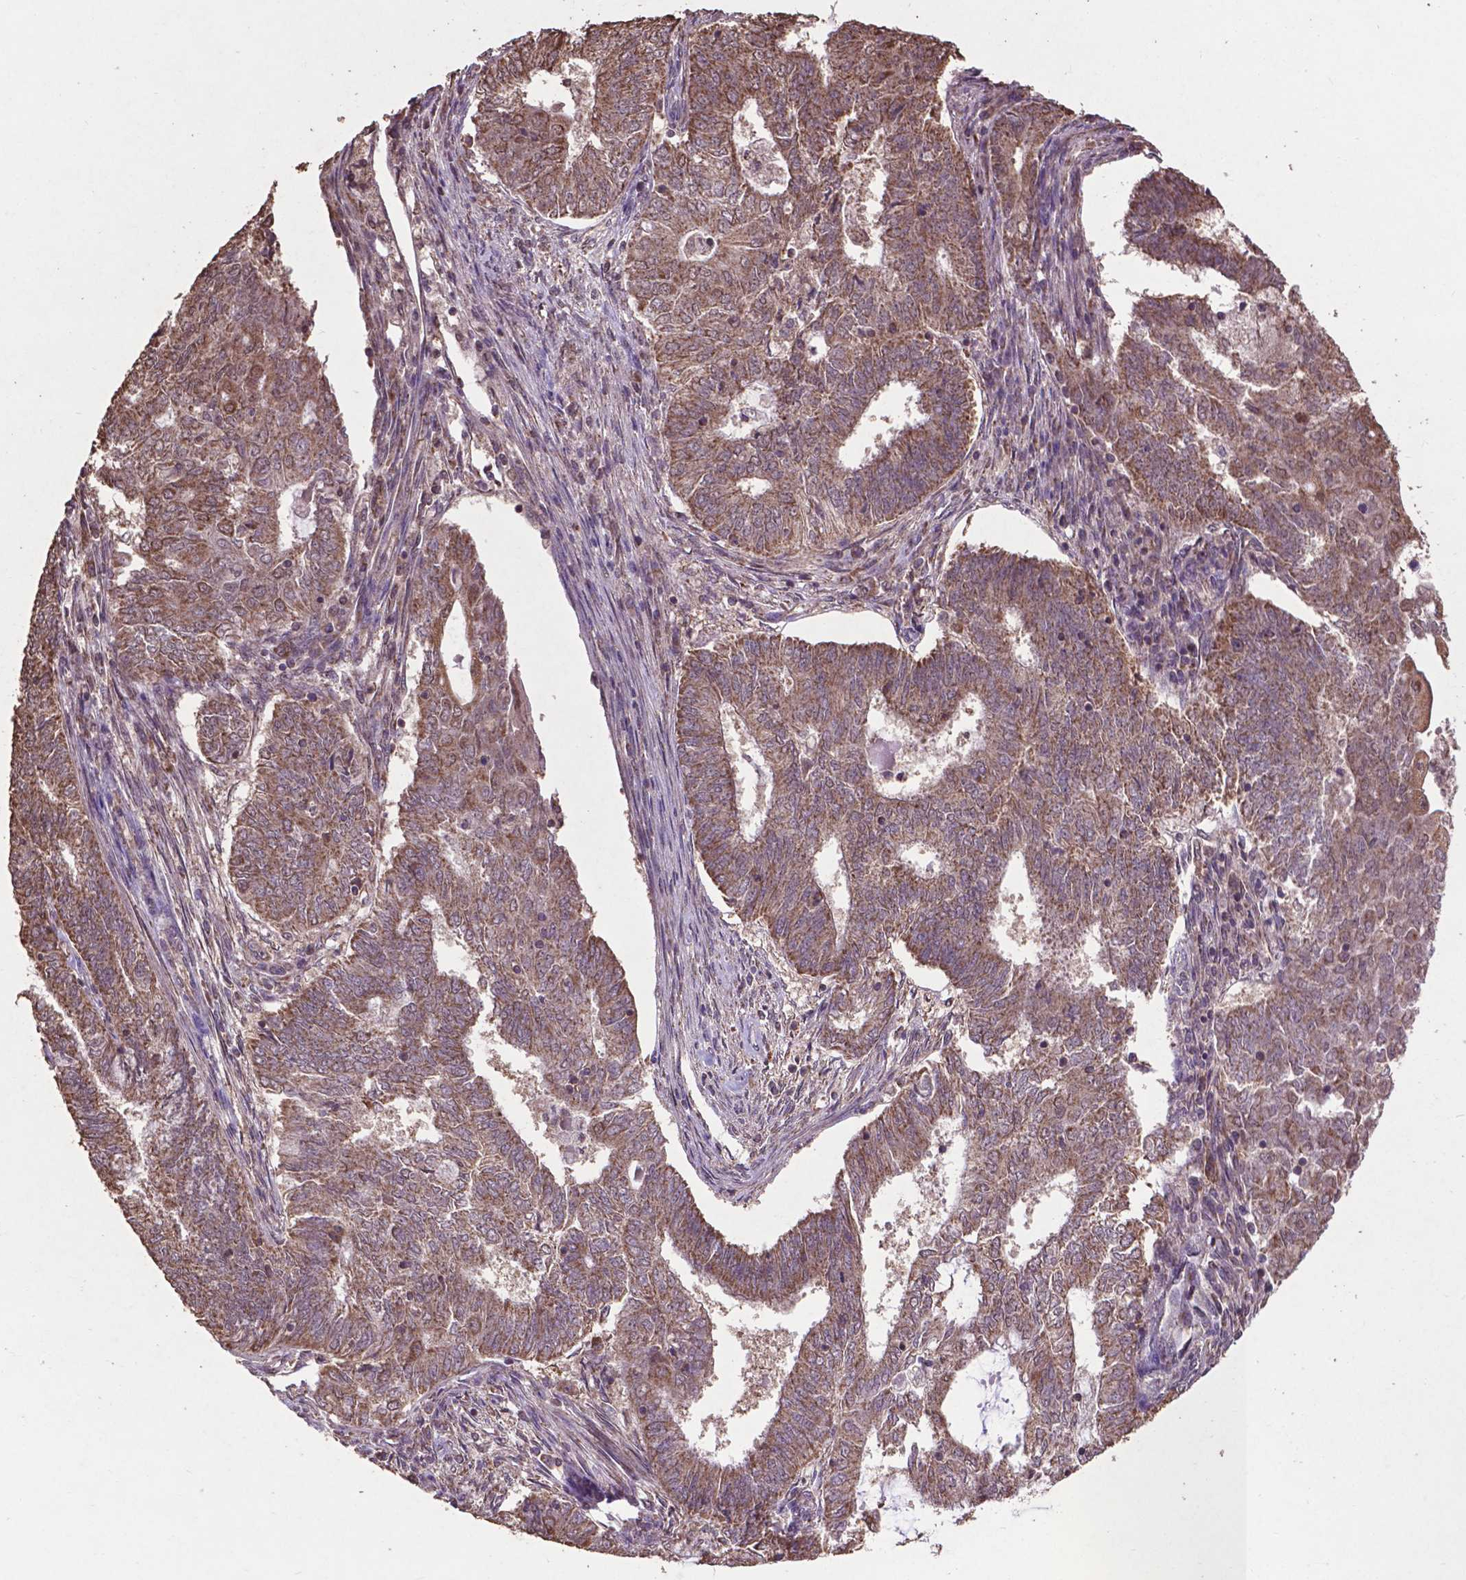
{"staining": {"intensity": "moderate", "quantity": ">75%", "location": "cytoplasmic/membranous"}, "tissue": "endometrial cancer", "cell_type": "Tumor cells", "image_type": "cancer", "snomed": [{"axis": "morphology", "description": "Adenocarcinoma, NOS"}, {"axis": "topography", "description": "Endometrium"}], "caption": "Immunohistochemical staining of human endometrial cancer (adenocarcinoma) displays medium levels of moderate cytoplasmic/membranous protein expression in about >75% of tumor cells.", "gene": "DCAF1", "patient": {"sex": "female", "age": 62}}